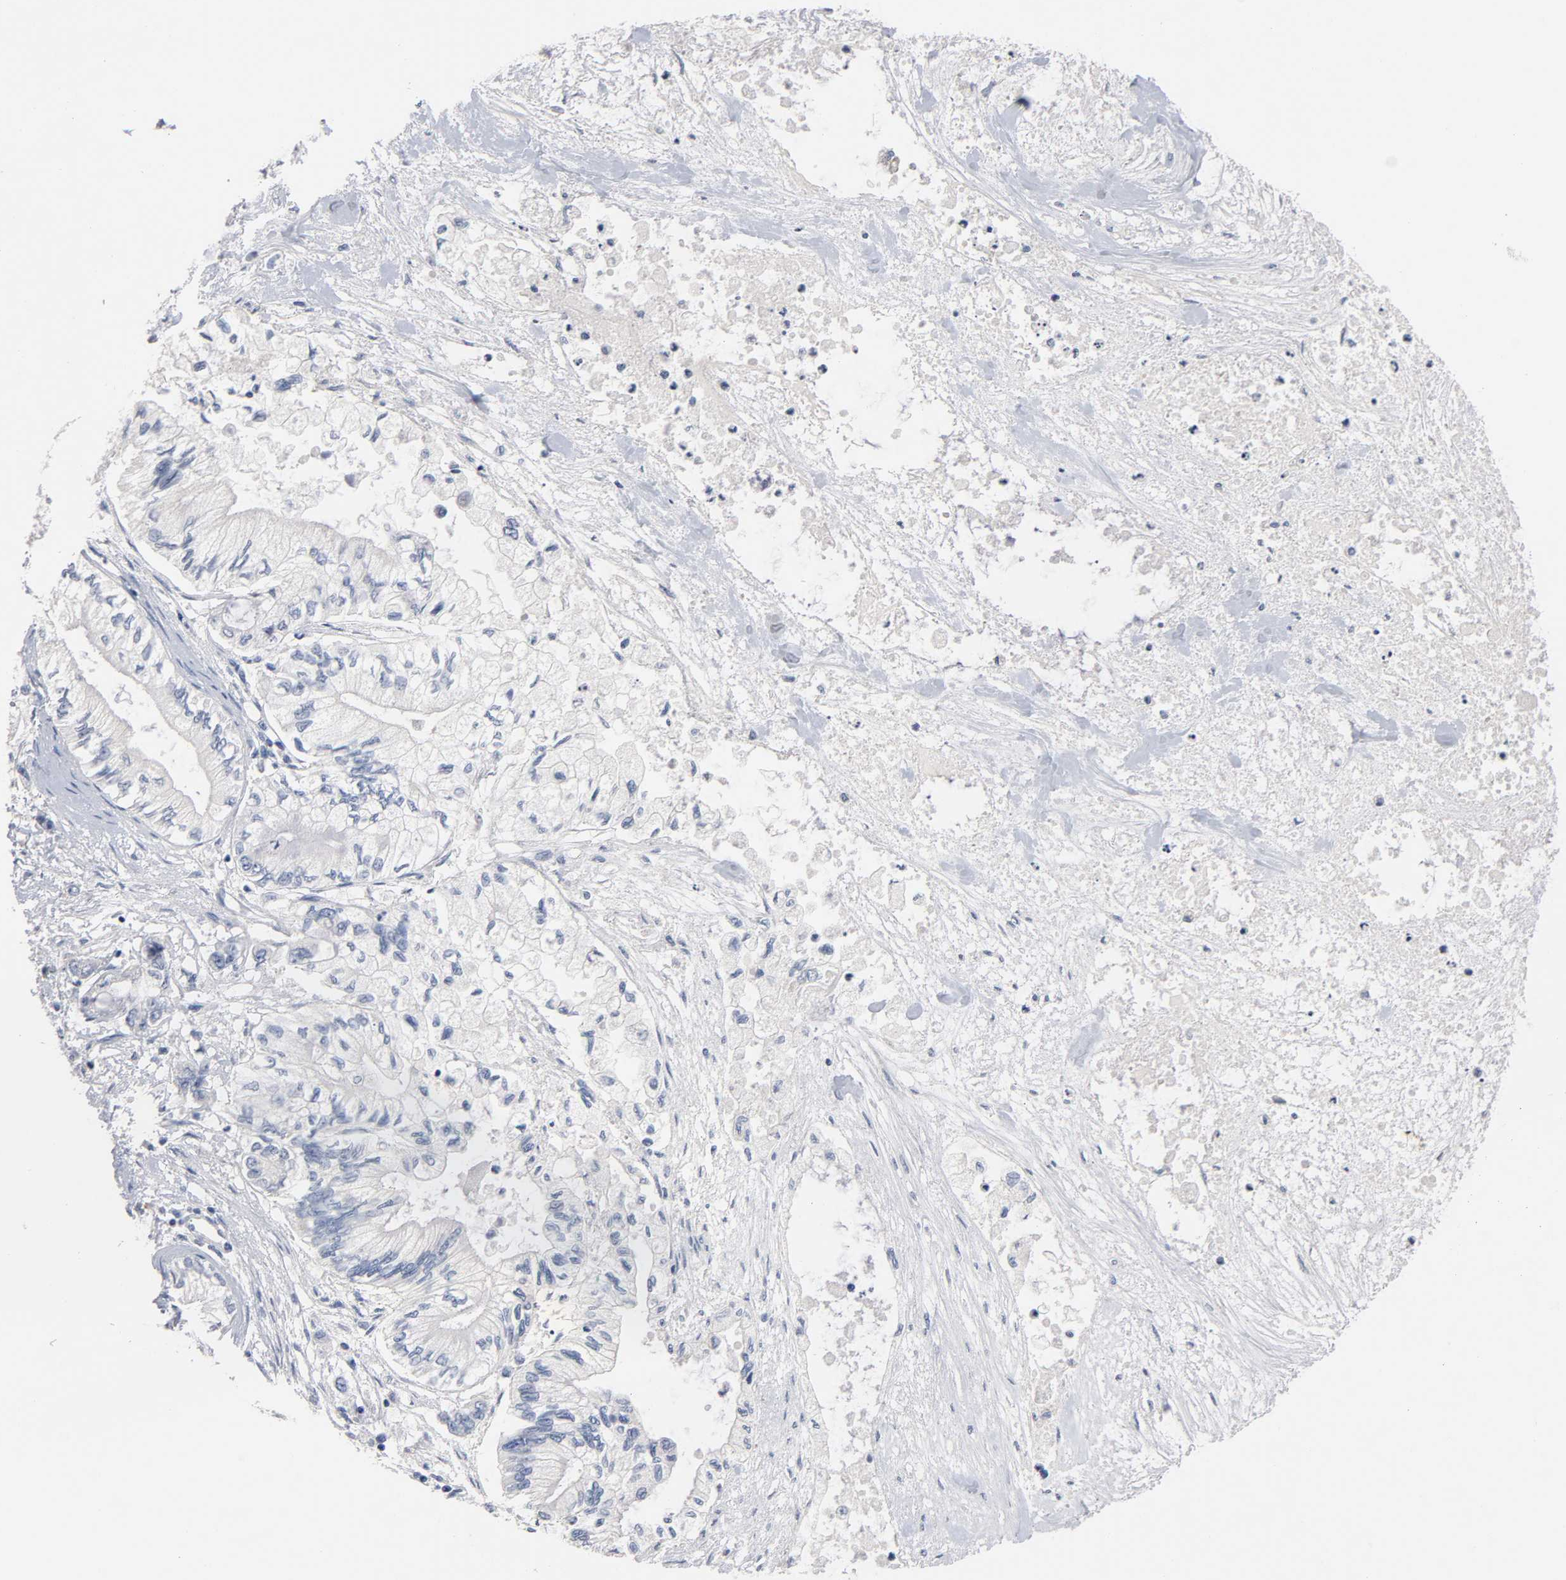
{"staining": {"intensity": "negative", "quantity": "none", "location": "none"}, "tissue": "pancreatic cancer", "cell_type": "Tumor cells", "image_type": "cancer", "snomed": [{"axis": "morphology", "description": "Adenocarcinoma, NOS"}, {"axis": "topography", "description": "Pancreas"}], "caption": "The image exhibits no significant positivity in tumor cells of pancreatic adenocarcinoma. The staining was performed using DAB (3,3'-diaminobenzidine) to visualize the protein expression in brown, while the nuclei were stained in blue with hematoxylin (Magnification: 20x).", "gene": "ZCCHC13", "patient": {"sex": "male", "age": 79}}